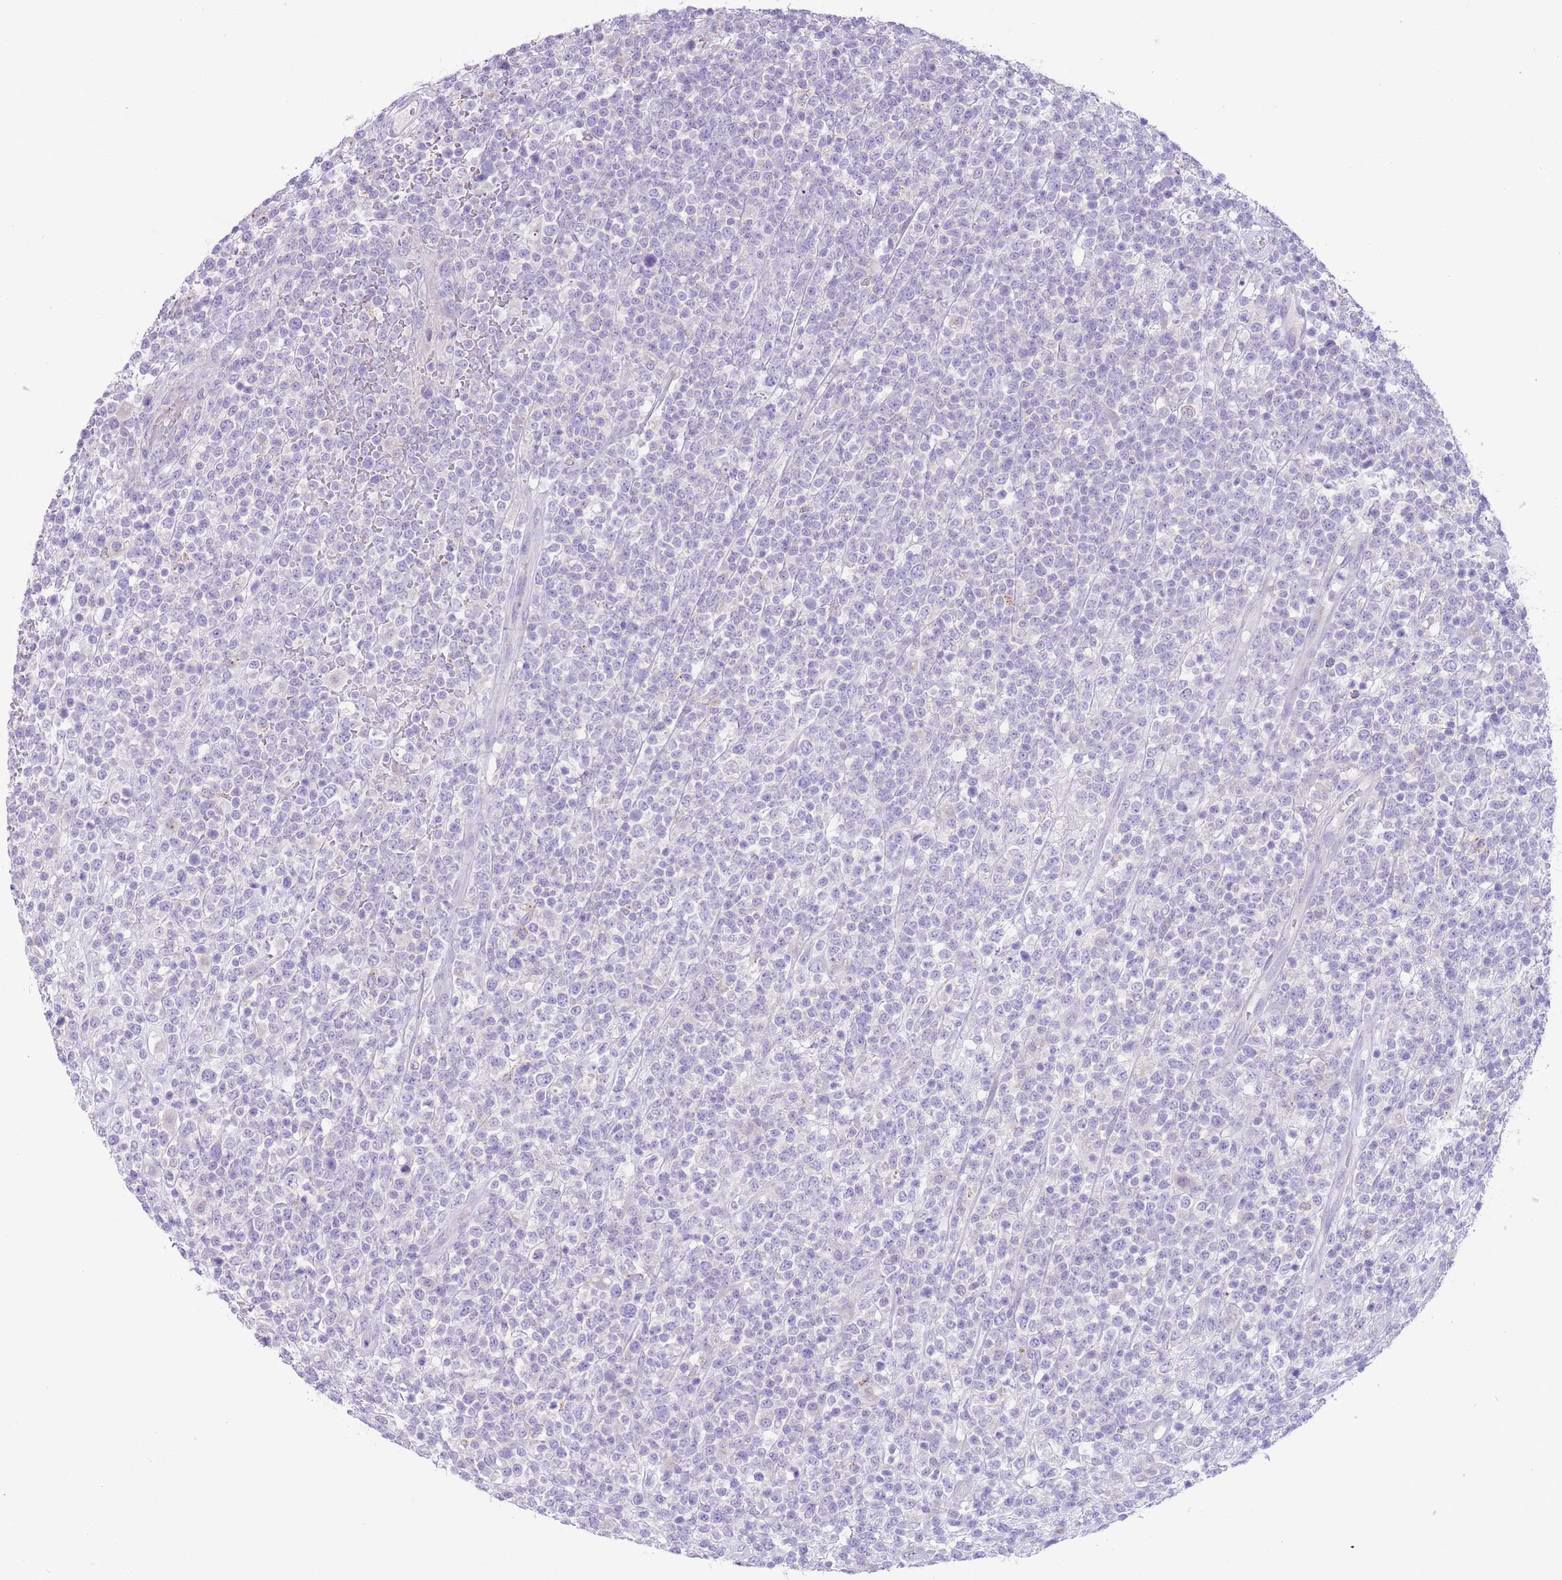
{"staining": {"intensity": "negative", "quantity": "none", "location": "none"}, "tissue": "lymphoma", "cell_type": "Tumor cells", "image_type": "cancer", "snomed": [{"axis": "morphology", "description": "Malignant lymphoma, non-Hodgkin's type, High grade"}, {"axis": "topography", "description": "Colon"}], "caption": "This is an IHC image of lymphoma. There is no positivity in tumor cells.", "gene": "ZNF697", "patient": {"sex": "female", "age": 53}}